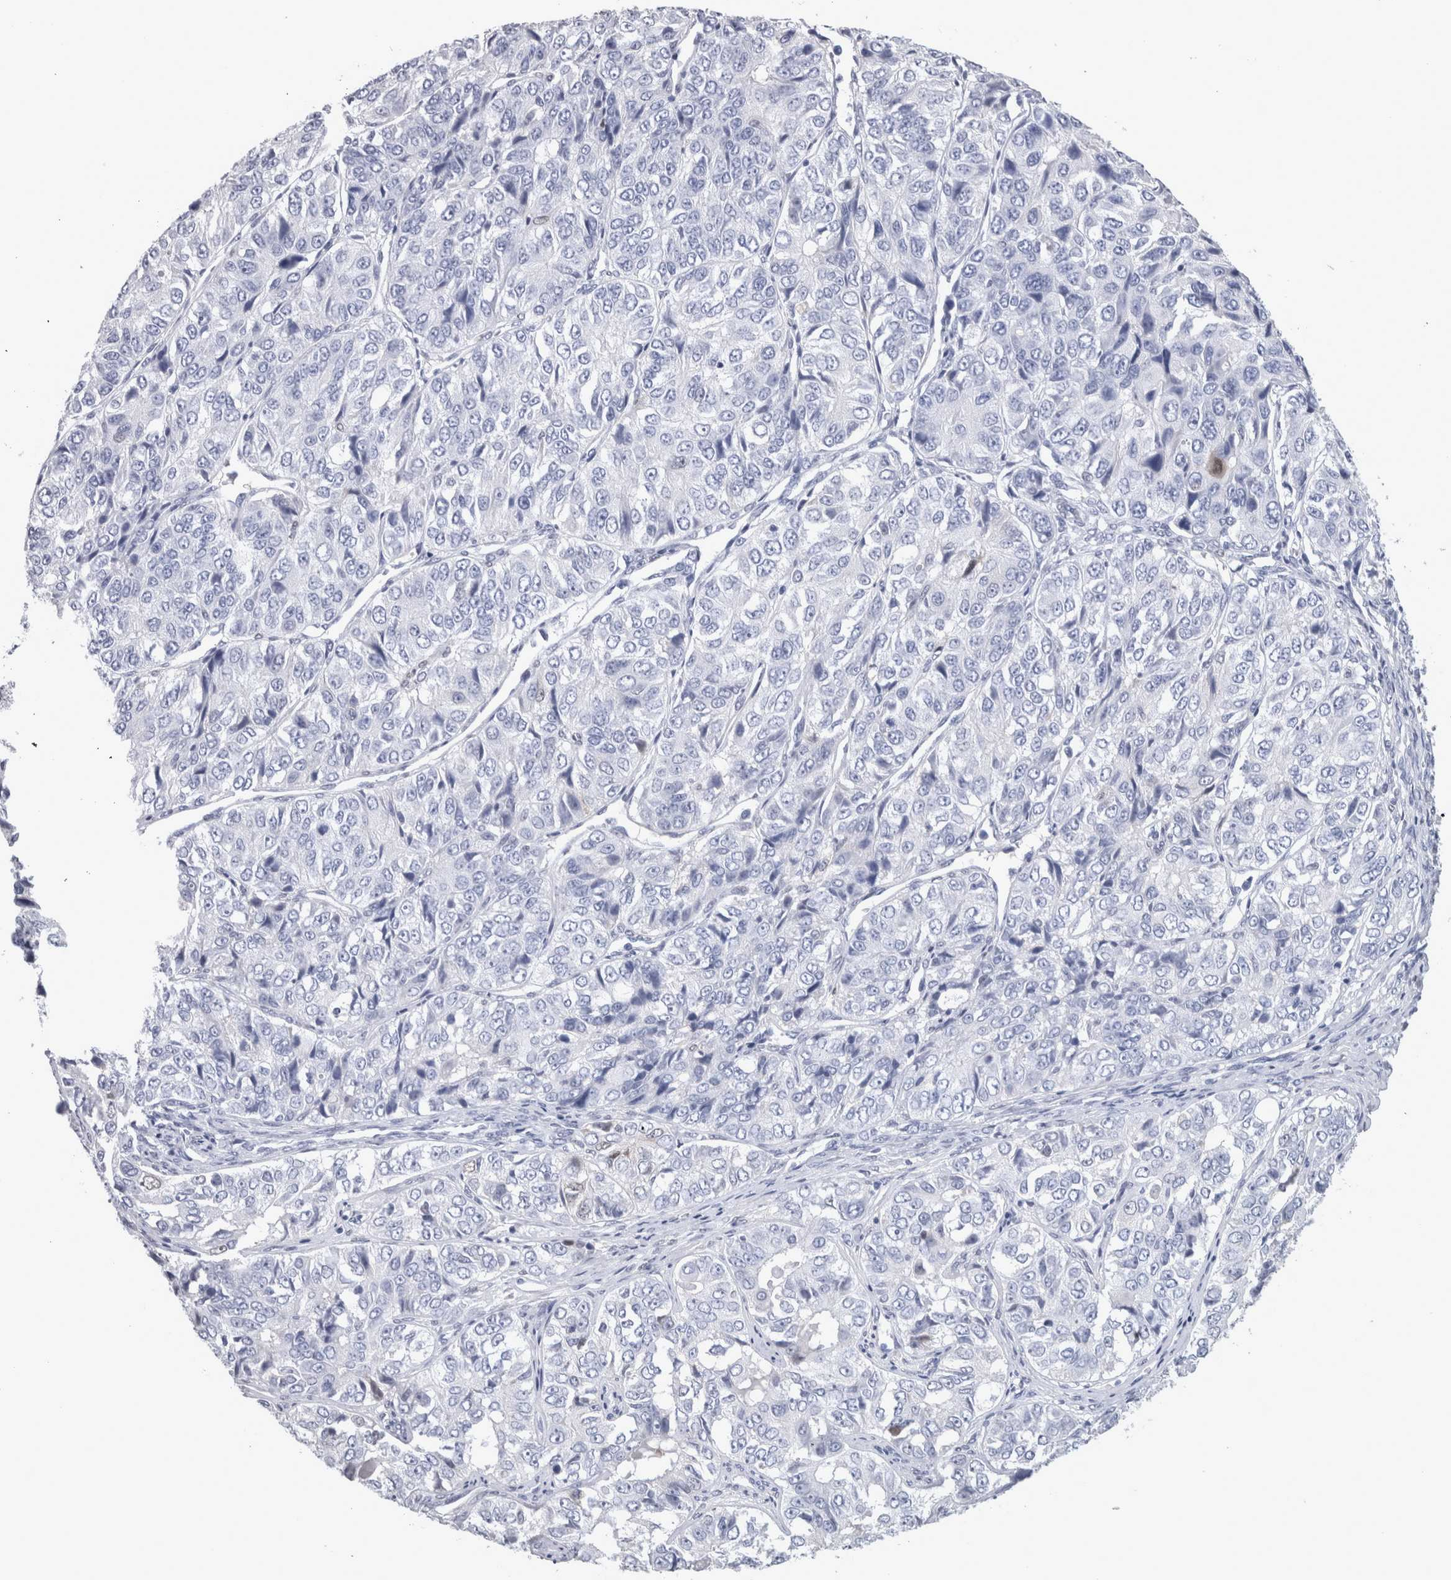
{"staining": {"intensity": "negative", "quantity": "none", "location": "none"}, "tissue": "ovarian cancer", "cell_type": "Tumor cells", "image_type": "cancer", "snomed": [{"axis": "morphology", "description": "Carcinoma, endometroid"}, {"axis": "topography", "description": "Ovary"}], "caption": "The immunohistochemistry histopathology image has no significant staining in tumor cells of ovarian cancer tissue.", "gene": "CA8", "patient": {"sex": "female", "age": 51}}